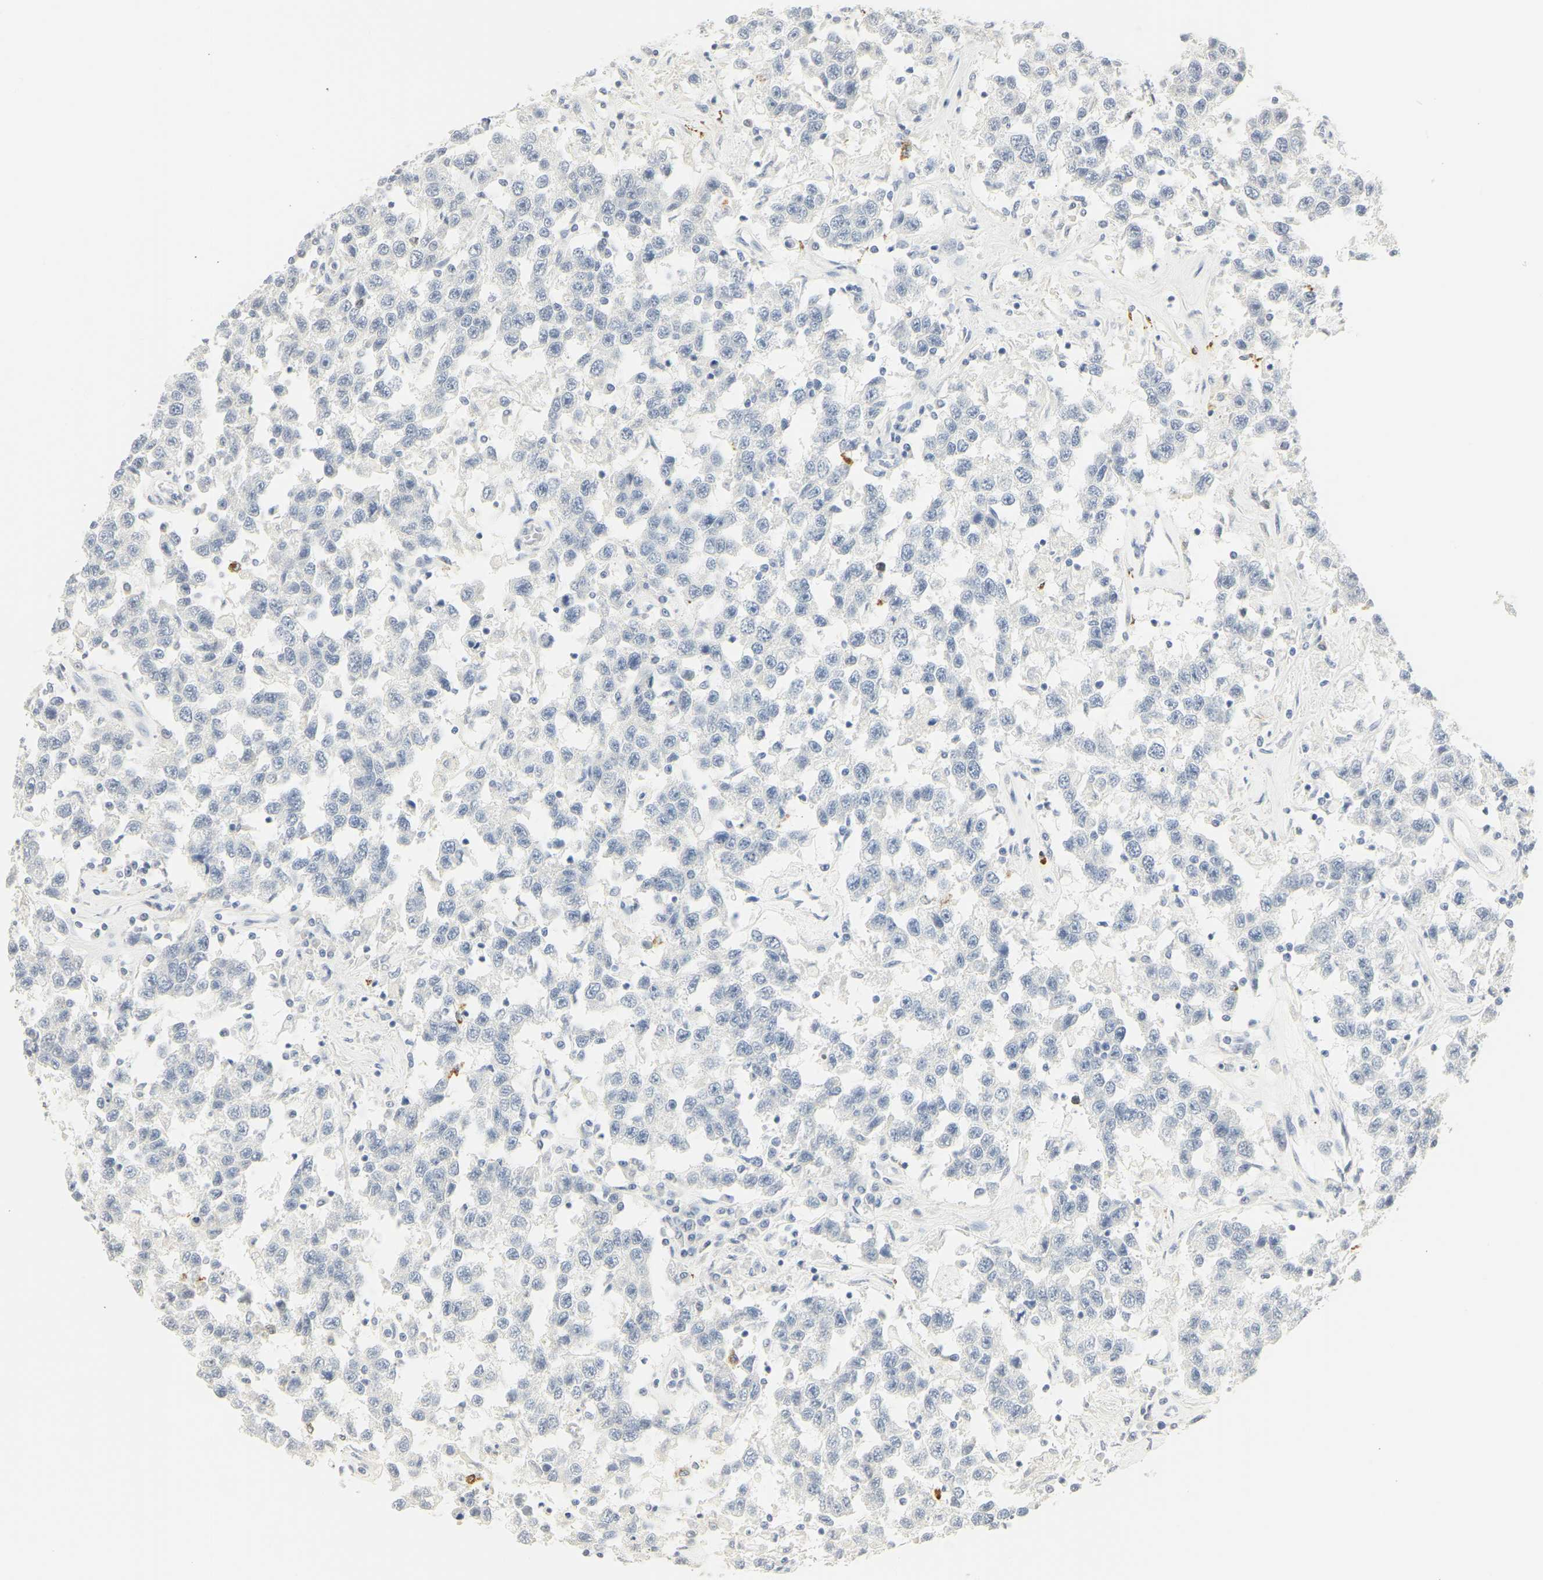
{"staining": {"intensity": "negative", "quantity": "none", "location": "none"}, "tissue": "testis cancer", "cell_type": "Tumor cells", "image_type": "cancer", "snomed": [{"axis": "morphology", "description": "Seminoma, NOS"}, {"axis": "topography", "description": "Testis"}], "caption": "The image reveals no significant expression in tumor cells of testis cancer. (IHC, brightfield microscopy, high magnification).", "gene": "MPO", "patient": {"sex": "male", "age": 41}}